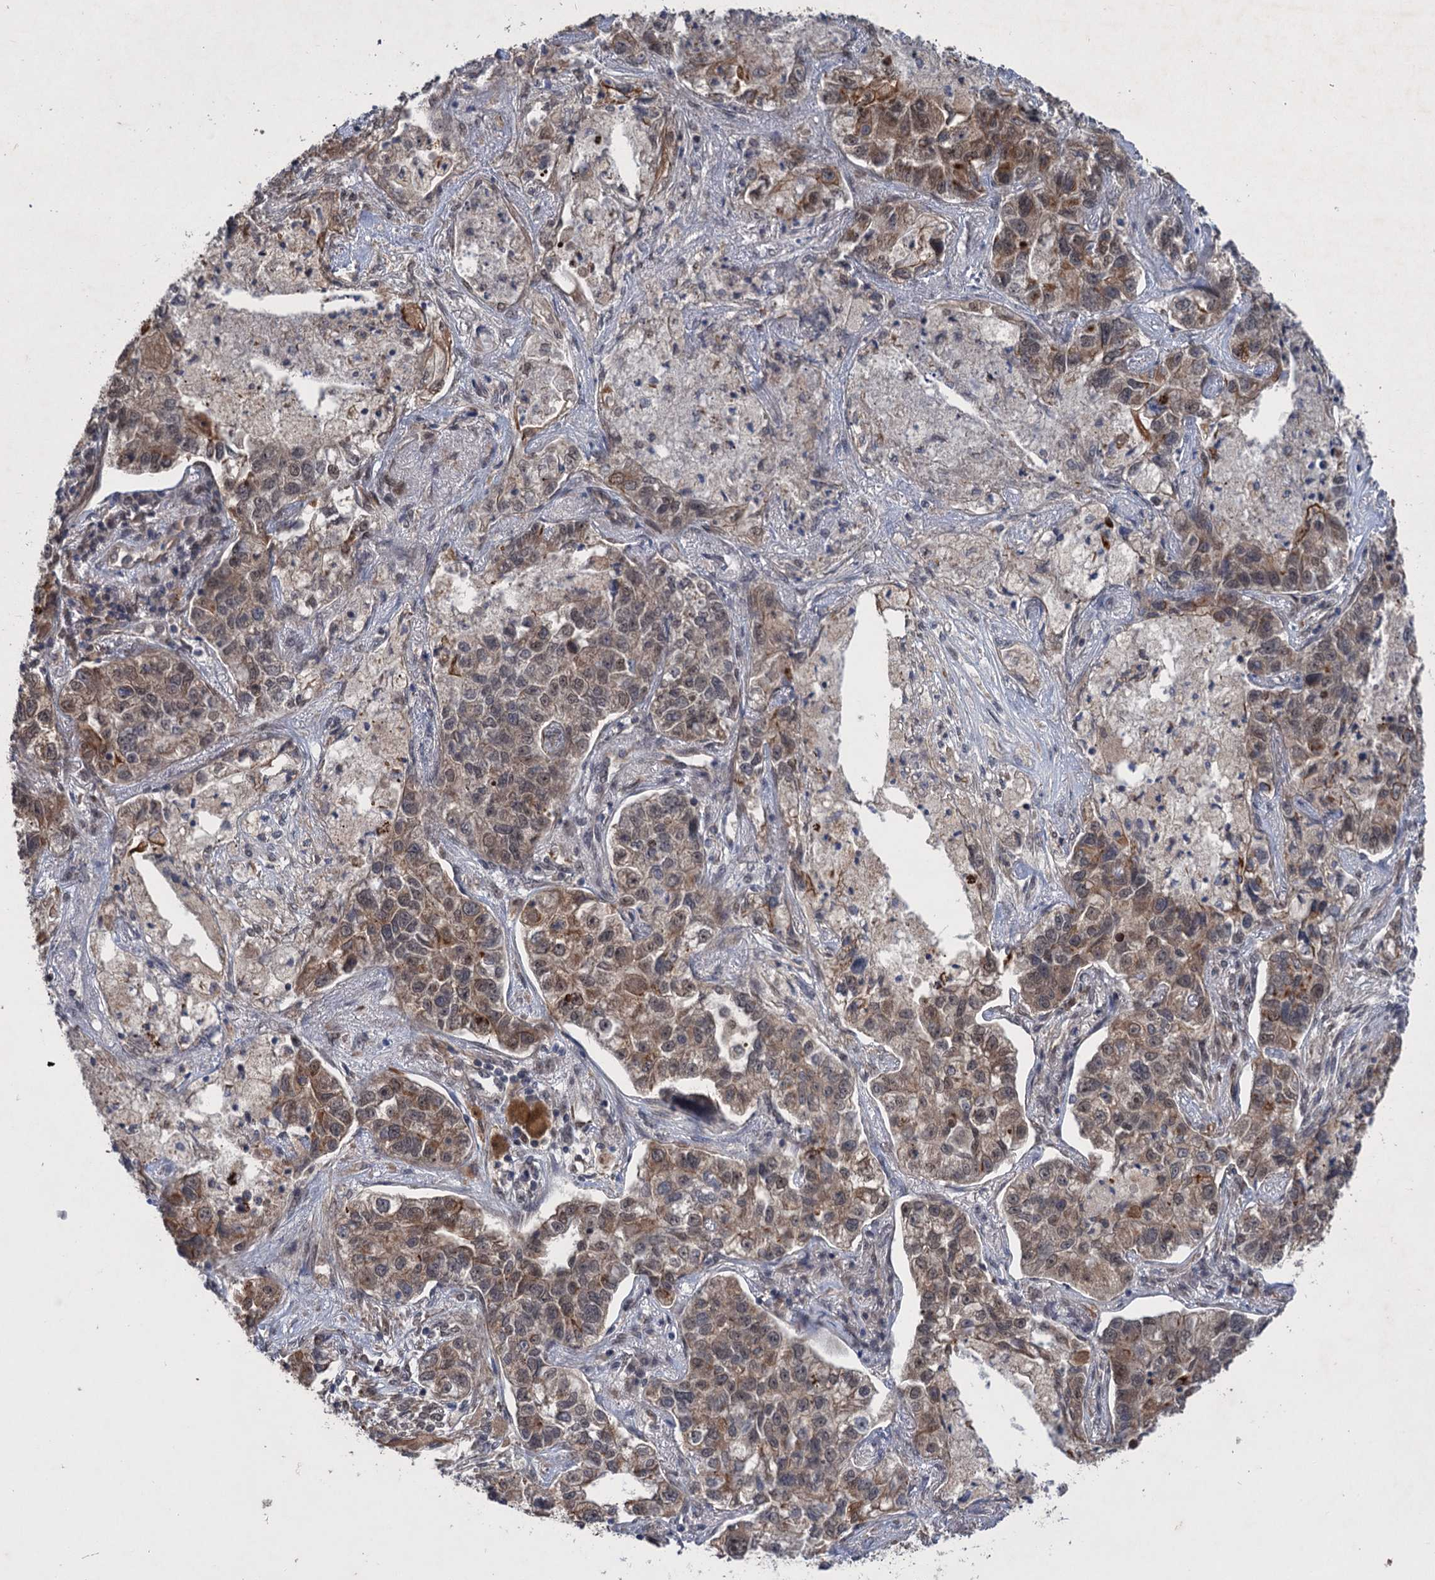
{"staining": {"intensity": "moderate", "quantity": "<25%", "location": "cytoplasmic/membranous"}, "tissue": "lung cancer", "cell_type": "Tumor cells", "image_type": "cancer", "snomed": [{"axis": "morphology", "description": "Adenocarcinoma, NOS"}, {"axis": "topography", "description": "Lung"}], "caption": "This histopathology image exhibits lung cancer stained with immunohistochemistry (IHC) to label a protein in brown. The cytoplasmic/membranous of tumor cells show moderate positivity for the protein. Nuclei are counter-stained blue.", "gene": "TTC31", "patient": {"sex": "male", "age": 49}}